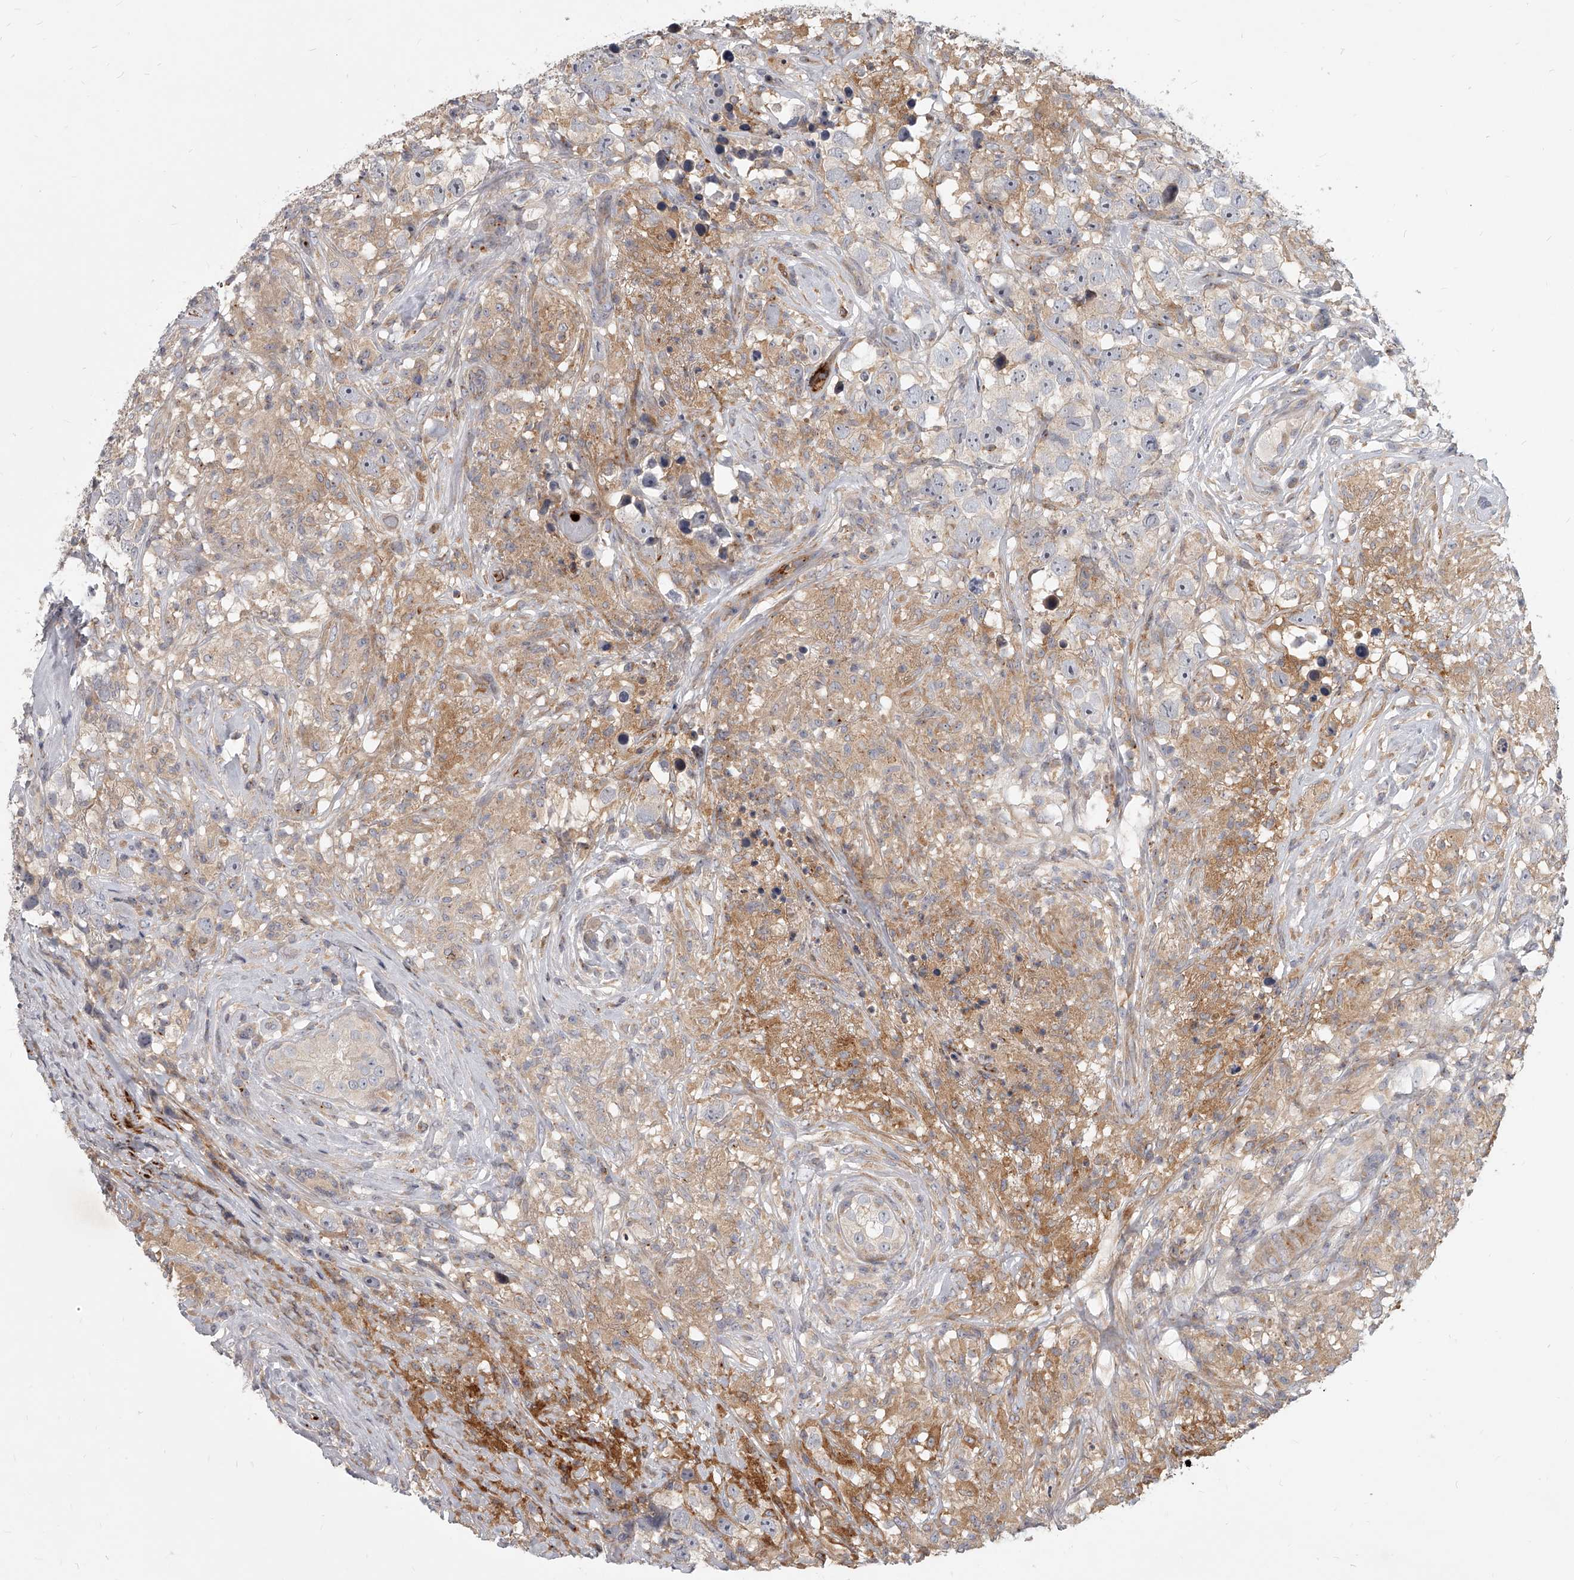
{"staining": {"intensity": "negative", "quantity": "none", "location": "none"}, "tissue": "testis cancer", "cell_type": "Tumor cells", "image_type": "cancer", "snomed": [{"axis": "morphology", "description": "Seminoma, NOS"}, {"axis": "topography", "description": "Testis"}], "caption": "DAB (3,3'-diaminobenzidine) immunohistochemical staining of testis seminoma exhibits no significant positivity in tumor cells. The staining is performed using DAB (3,3'-diaminobenzidine) brown chromogen with nuclei counter-stained in using hematoxylin.", "gene": "SLC37A1", "patient": {"sex": "male", "age": 49}}